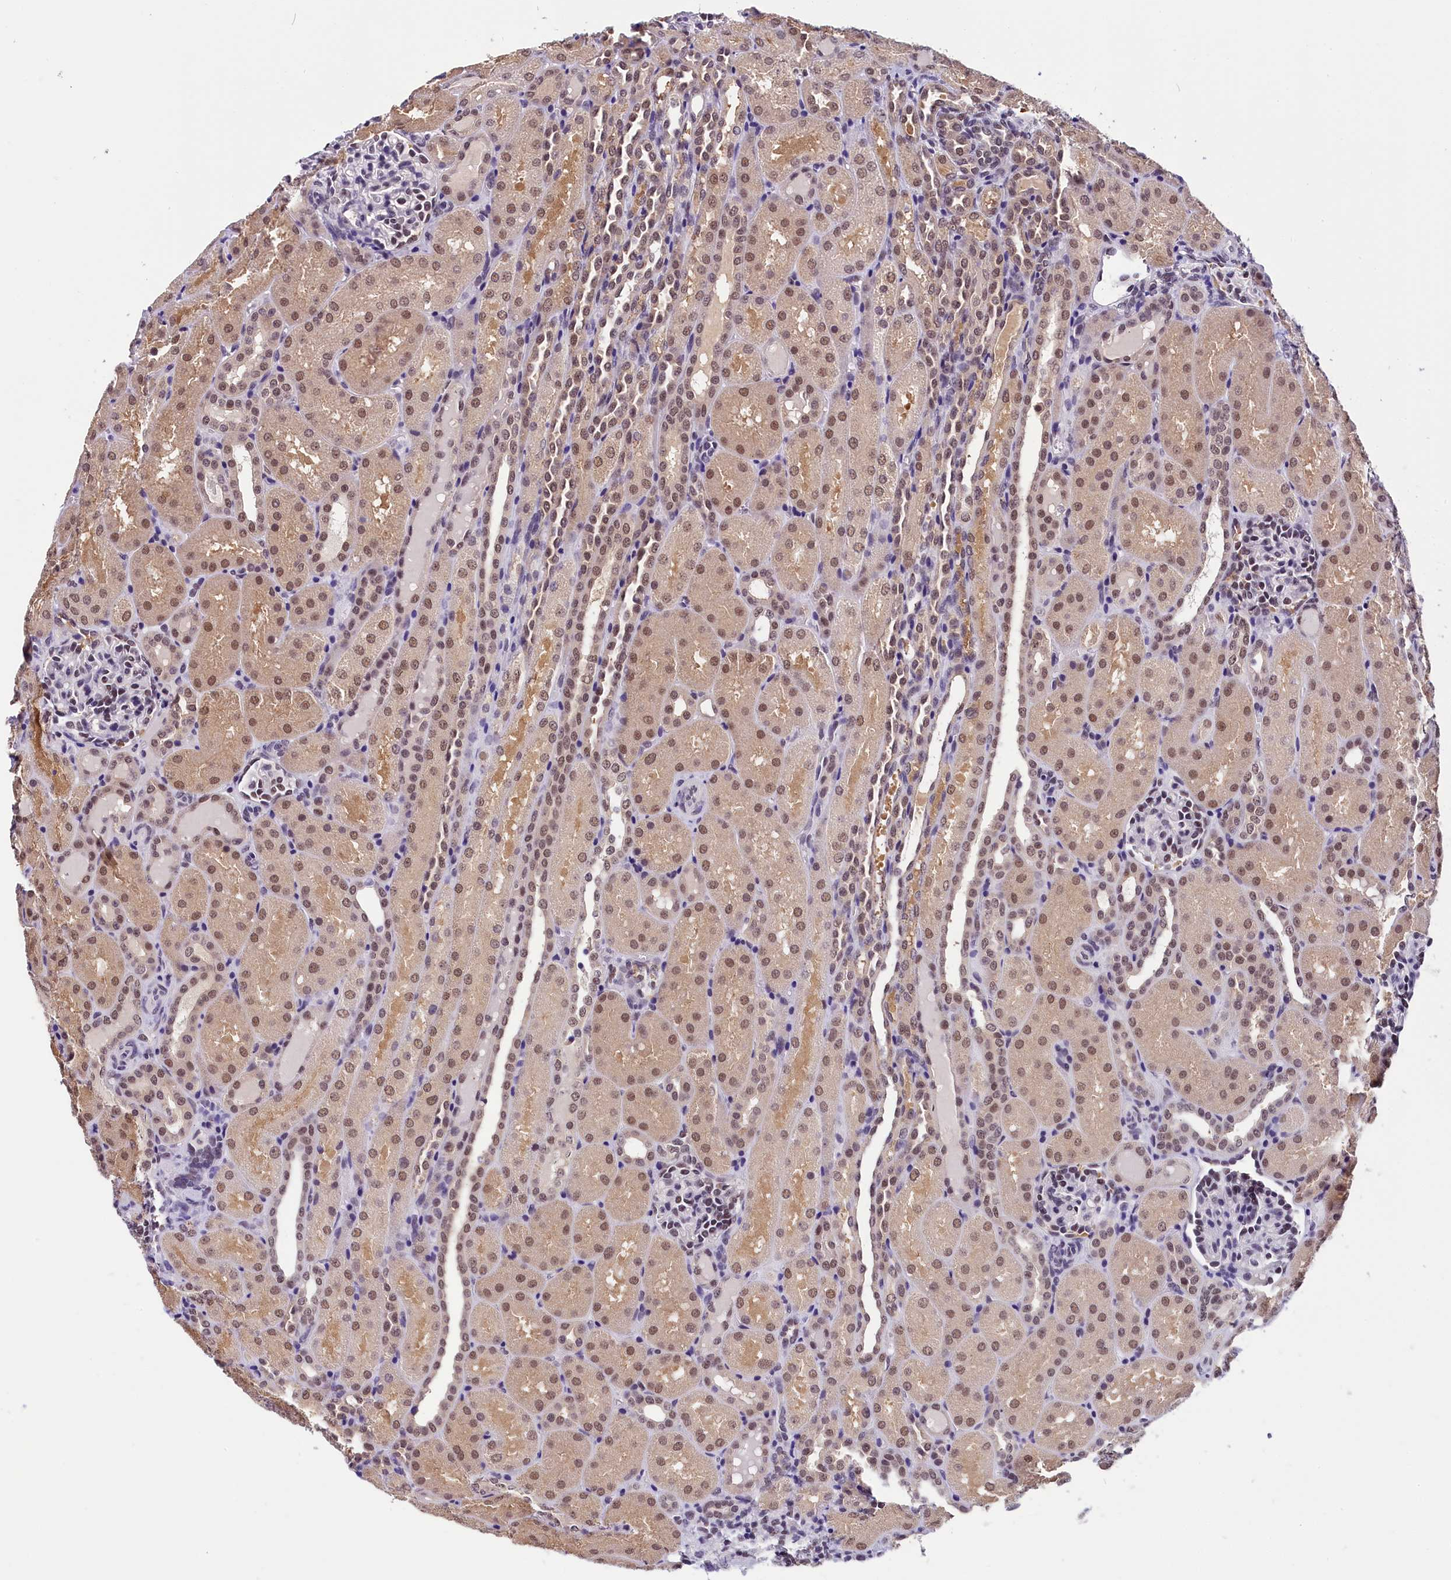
{"staining": {"intensity": "moderate", "quantity": "<25%", "location": "nuclear"}, "tissue": "kidney", "cell_type": "Cells in glomeruli", "image_type": "normal", "snomed": [{"axis": "morphology", "description": "Normal tissue, NOS"}, {"axis": "topography", "description": "Kidney"}], "caption": "The micrograph displays staining of normal kidney, revealing moderate nuclear protein staining (brown color) within cells in glomeruli.", "gene": "ZC3H4", "patient": {"sex": "male", "age": 1}}